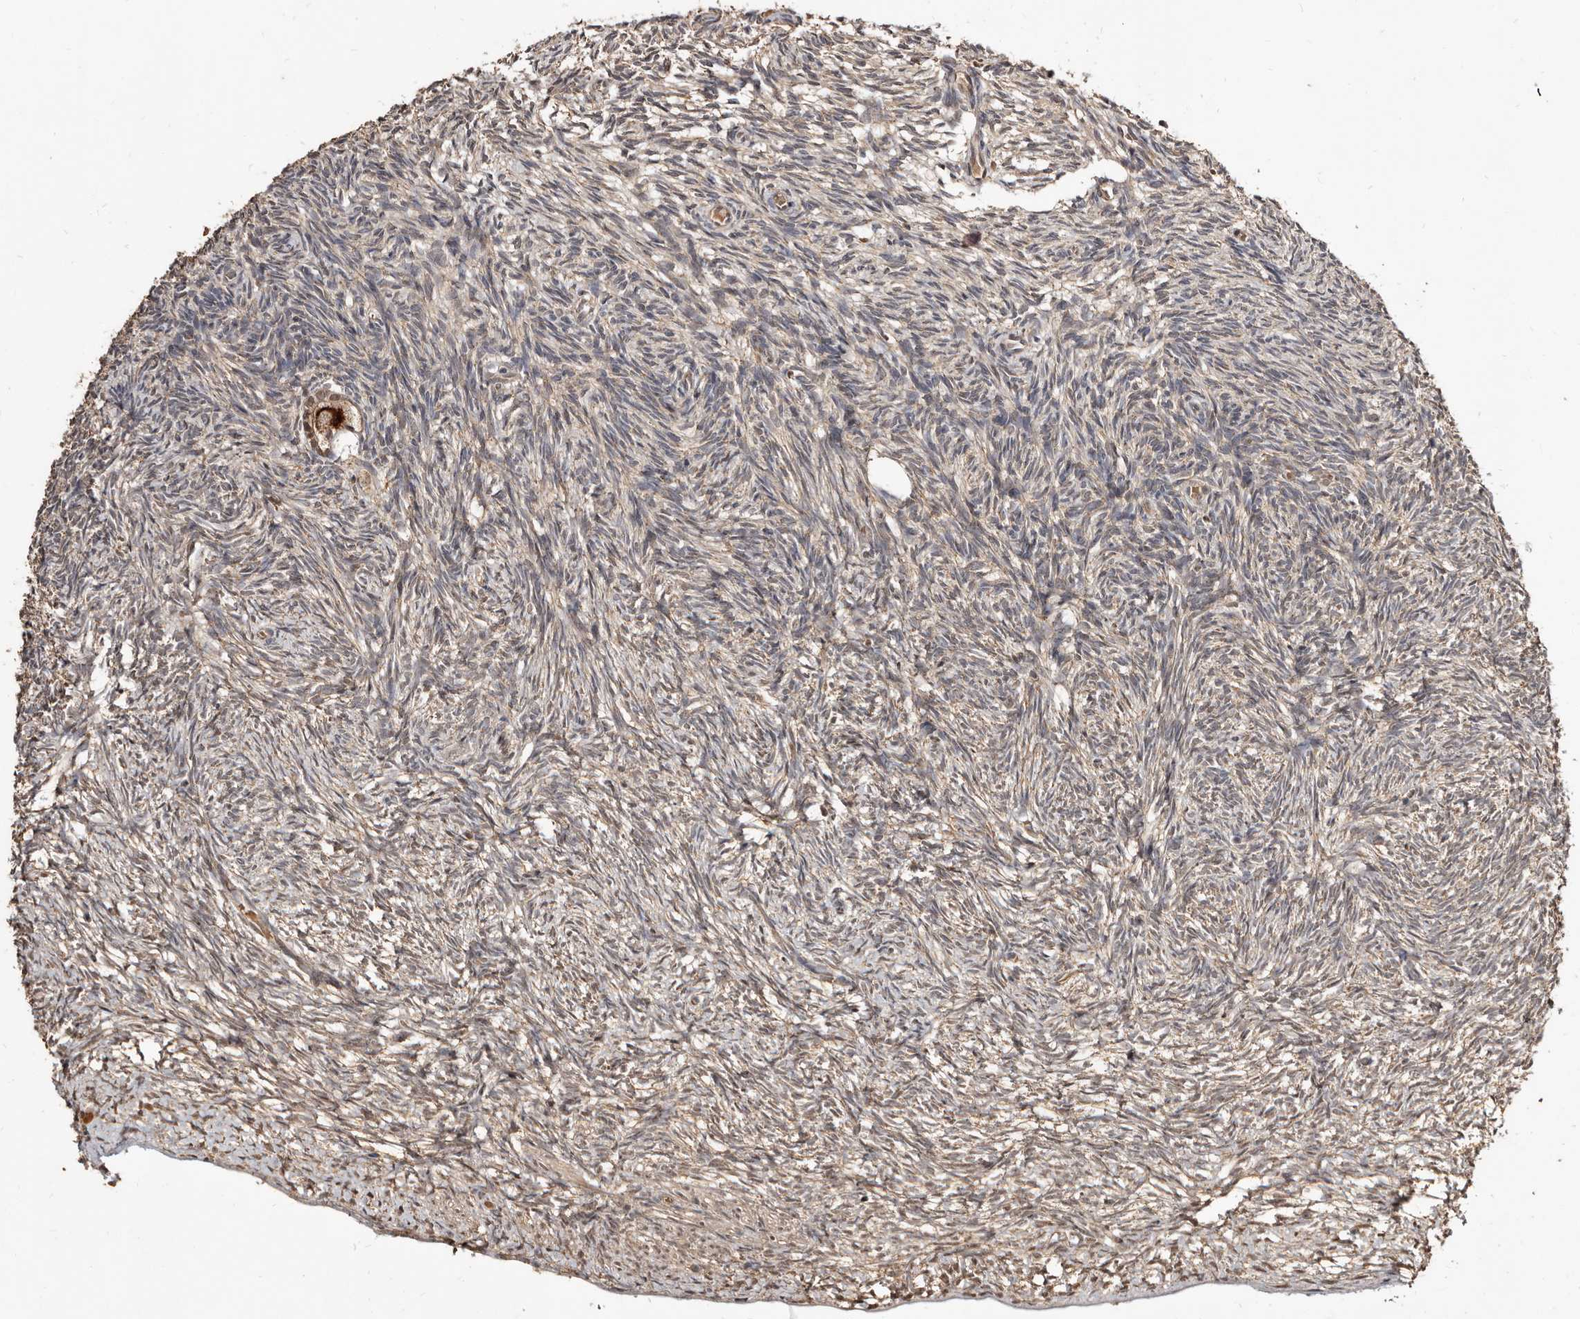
{"staining": {"intensity": "moderate", "quantity": ">75%", "location": "cytoplasmic/membranous,nuclear"}, "tissue": "ovary", "cell_type": "Follicle cells", "image_type": "normal", "snomed": [{"axis": "morphology", "description": "Normal tissue, NOS"}, {"axis": "topography", "description": "Ovary"}], "caption": "Ovary stained with immunohistochemistry (IHC) displays moderate cytoplasmic/membranous,nuclear staining in approximately >75% of follicle cells. Immunohistochemistry stains the protein in brown and the nuclei are stained blue.", "gene": "AKAP7", "patient": {"sex": "female", "age": 34}}